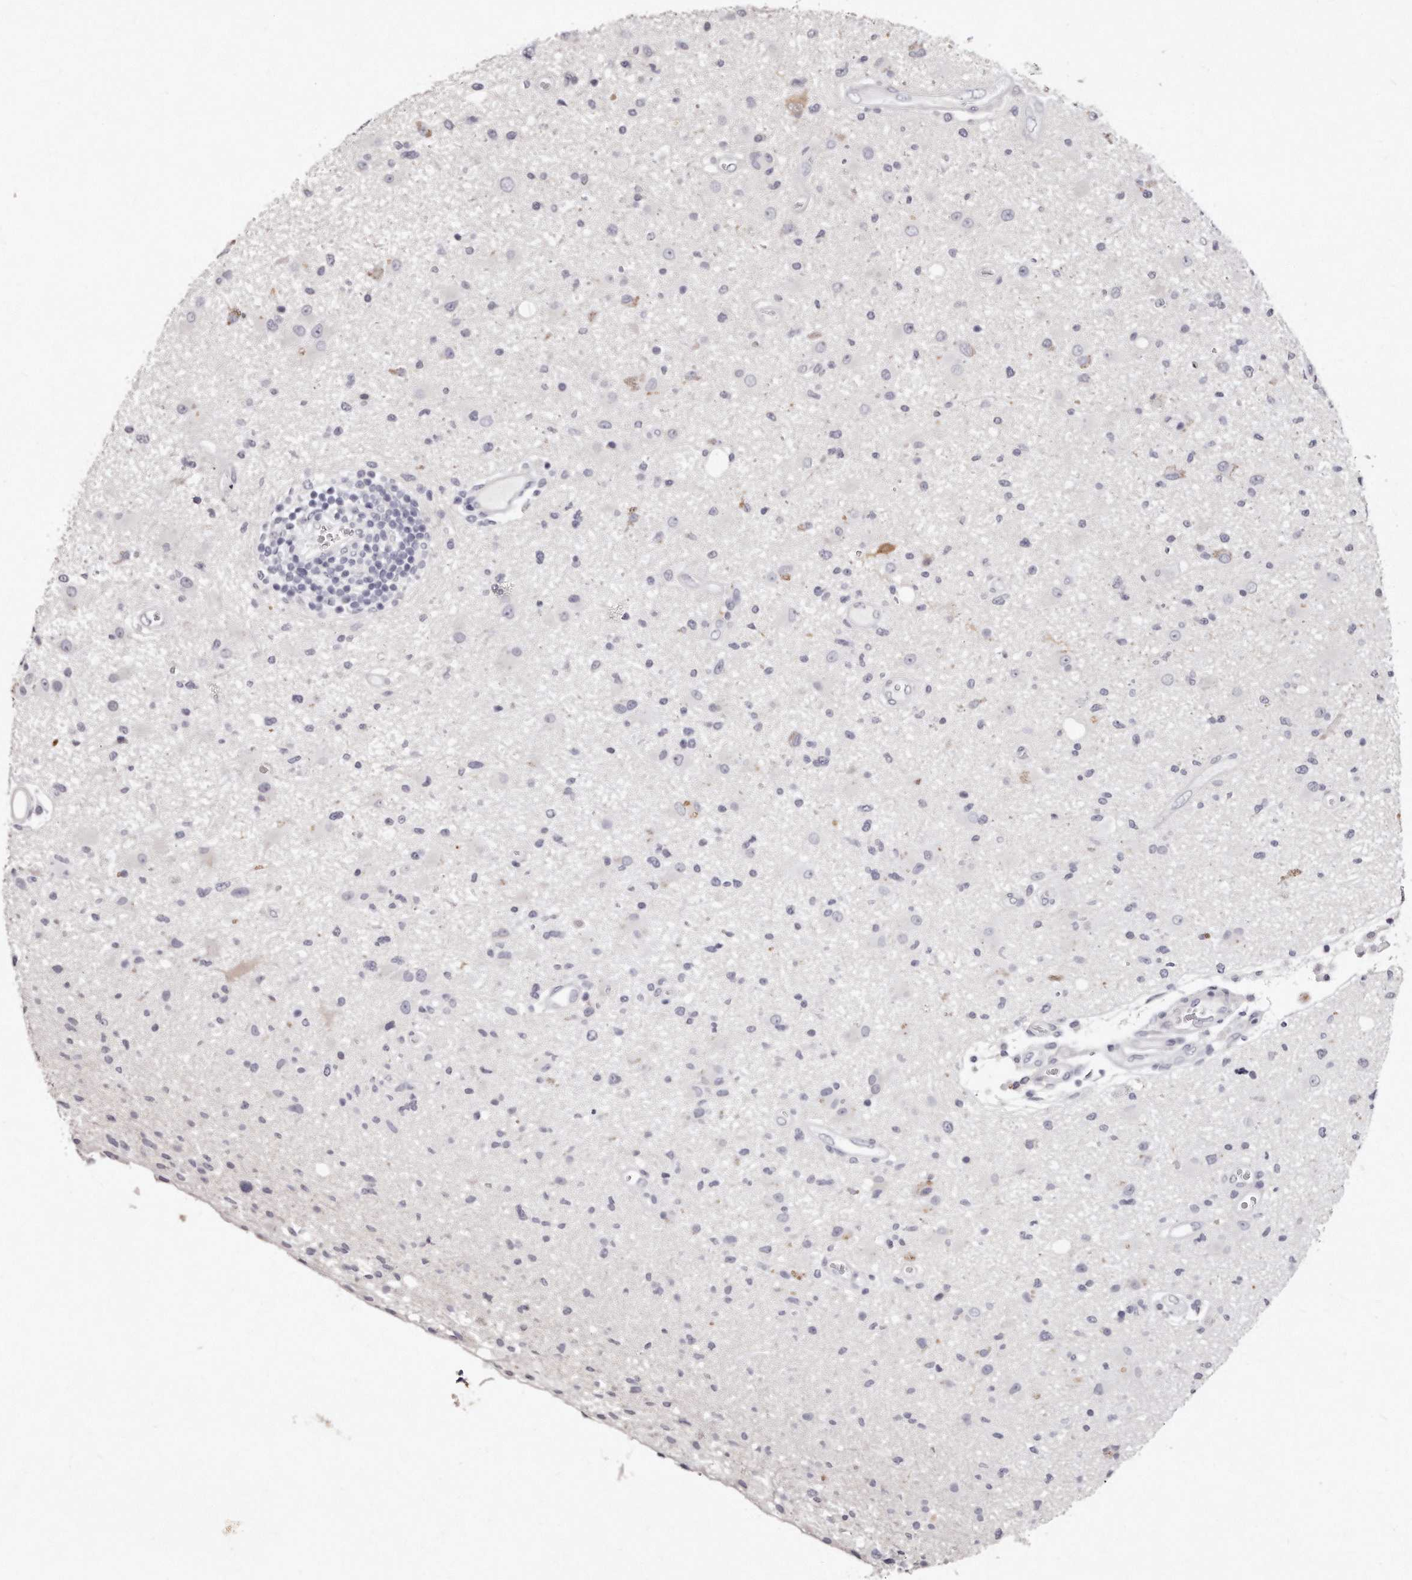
{"staining": {"intensity": "negative", "quantity": "none", "location": "none"}, "tissue": "glioma", "cell_type": "Tumor cells", "image_type": "cancer", "snomed": [{"axis": "morphology", "description": "Glioma, malignant, High grade"}, {"axis": "topography", "description": "Brain"}], "caption": "IHC photomicrograph of human glioma stained for a protein (brown), which reveals no positivity in tumor cells.", "gene": "GDA", "patient": {"sex": "male", "age": 33}}